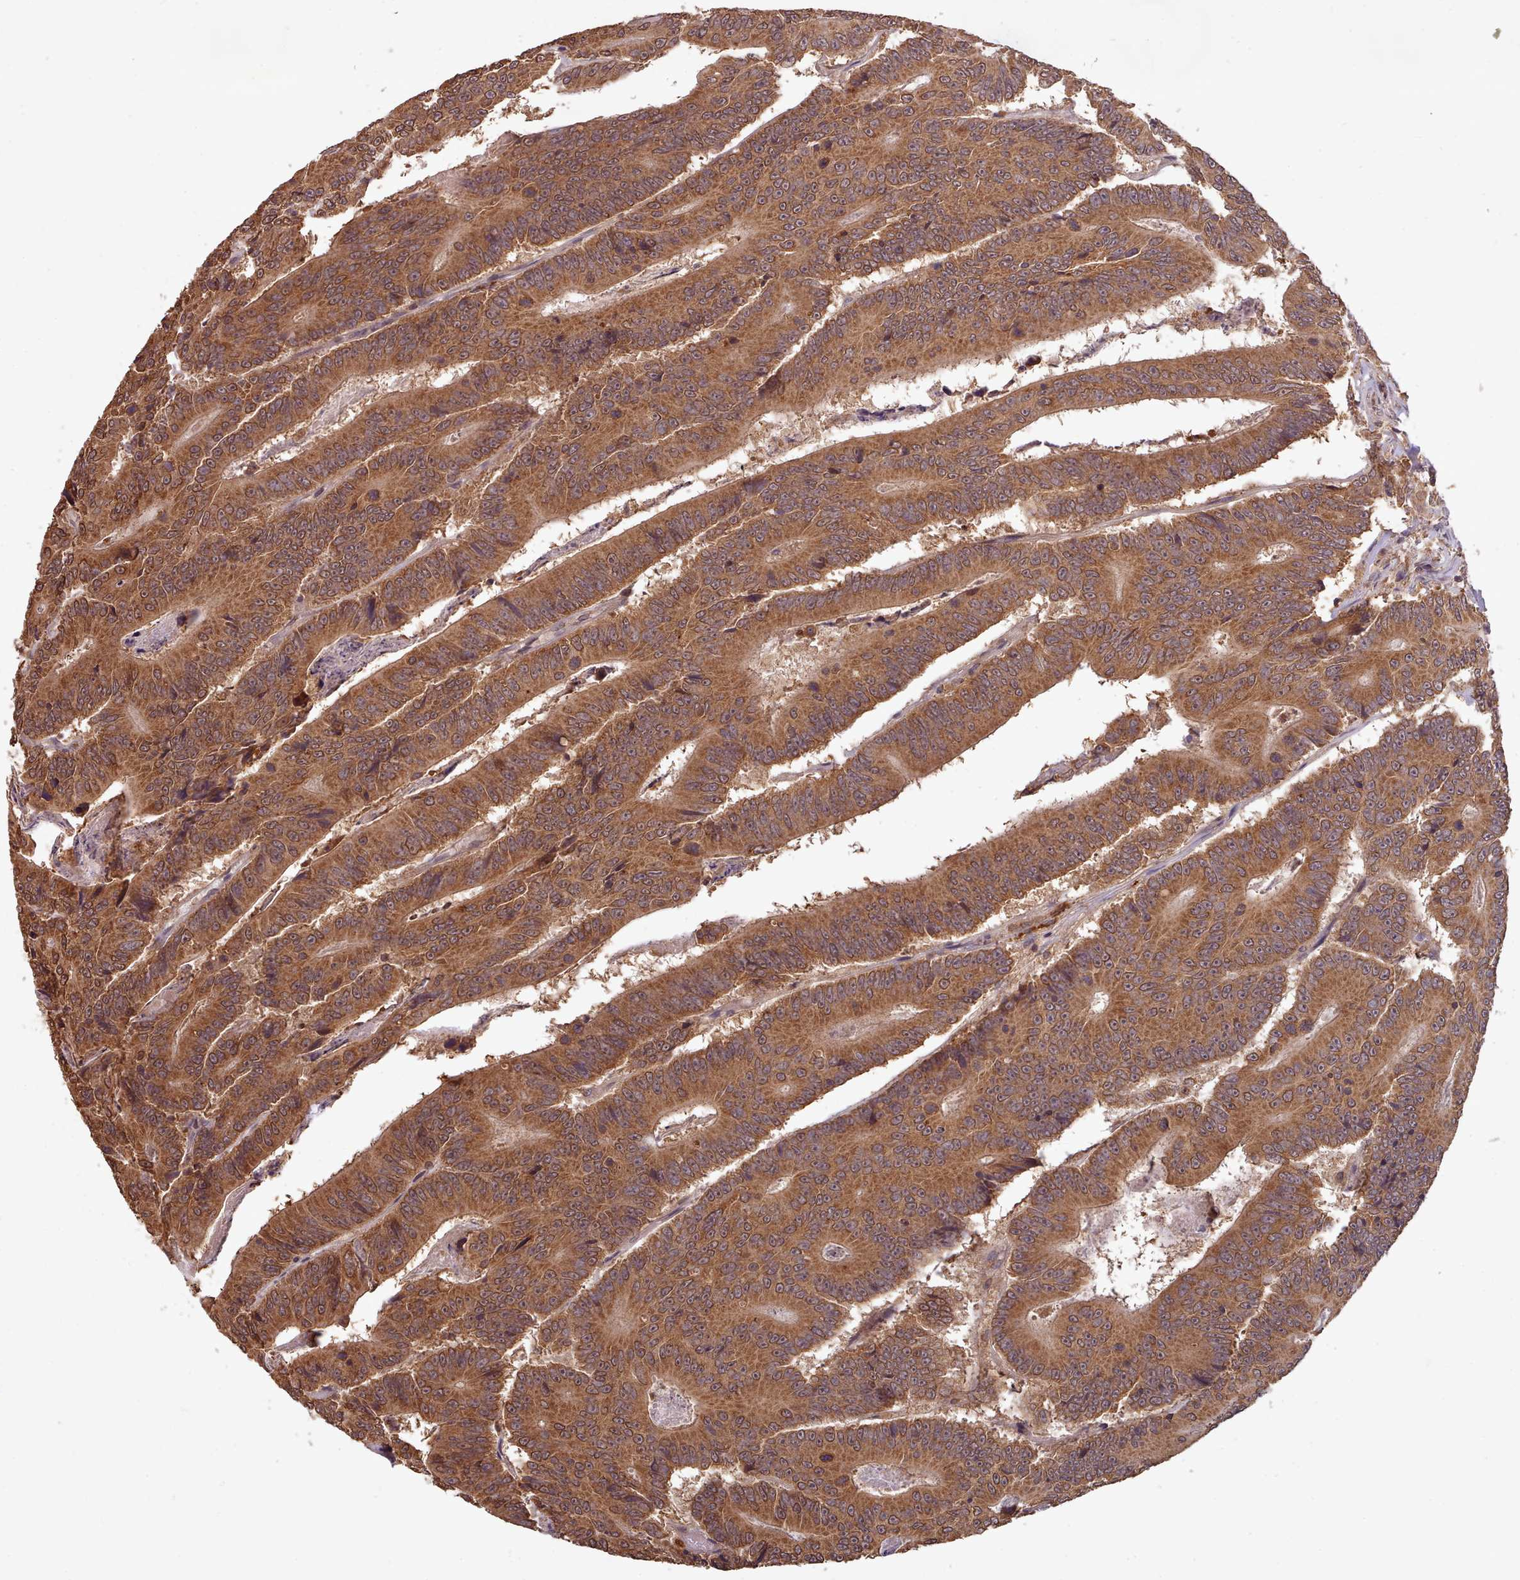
{"staining": {"intensity": "moderate", "quantity": ">75%", "location": "cytoplasmic/membranous"}, "tissue": "colorectal cancer", "cell_type": "Tumor cells", "image_type": "cancer", "snomed": [{"axis": "morphology", "description": "Adenocarcinoma, NOS"}, {"axis": "topography", "description": "Colon"}], "caption": "The micrograph demonstrates a brown stain indicating the presence of a protein in the cytoplasmic/membranous of tumor cells in colorectal cancer. The staining was performed using DAB to visualize the protein expression in brown, while the nuclei were stained in blue with hematoxylin (Magnification: 20x).", "gene": "PIP4P1", "patient": {"sex": "male", "age": 83}}